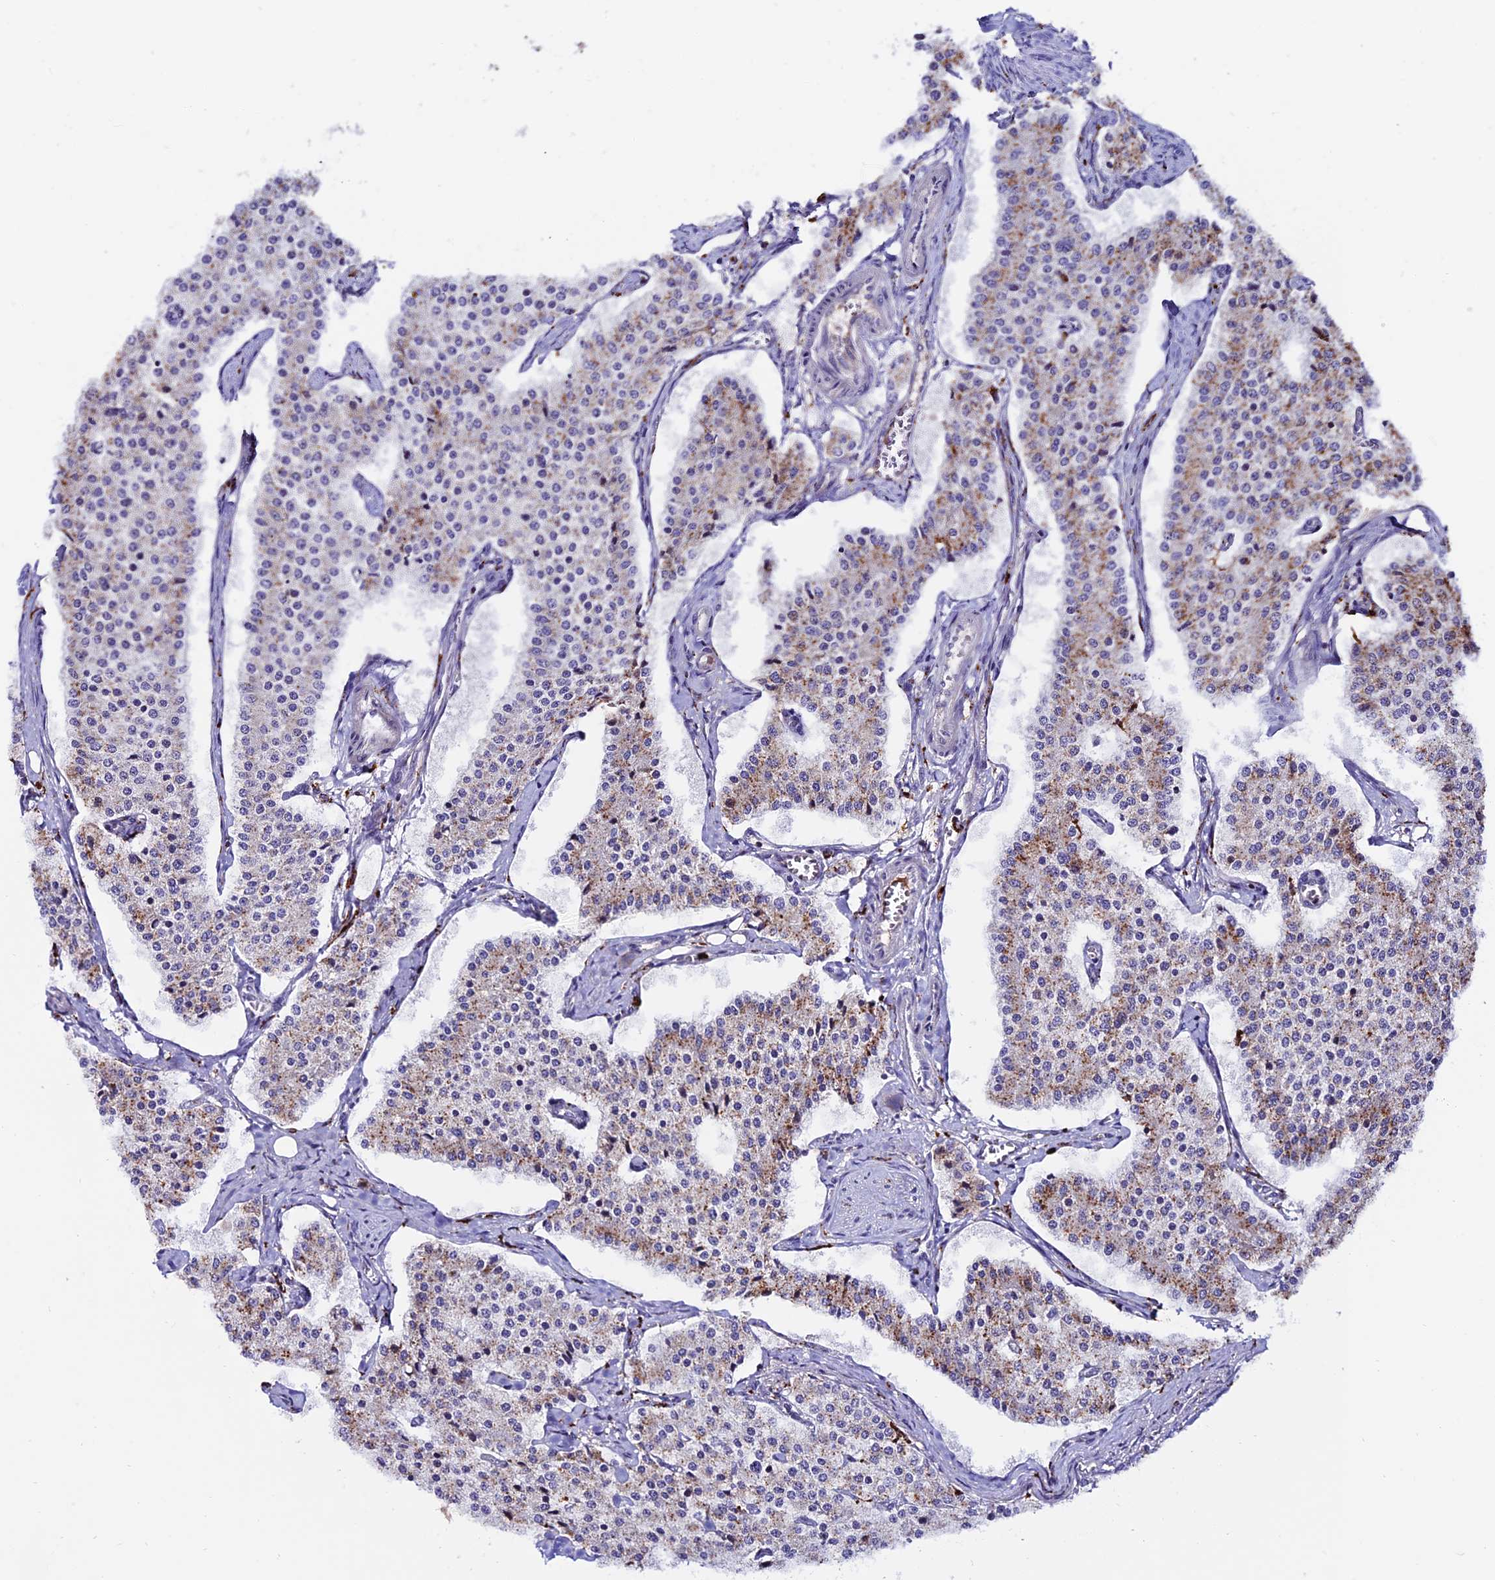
{"staining": {"intensity": "weak", "quantity": "25%-75%", "location": "cytoplasmic/membranous"}, "tissue": "carcinoid", "cell_type": "Tumor cells", "image_type": "cancer", "snomed": [{"axis": "morphology", "description": "Carcinoid, malignant, NOS"}, {"axis": "topography", "description": "Colon"}], "caption": "Human malignant carcinoid stained with a protein marker demonstrates weak staining in tumor cells.", "gene": "ARHGEF18", "patient": {"sex": "female", "age": 52}}